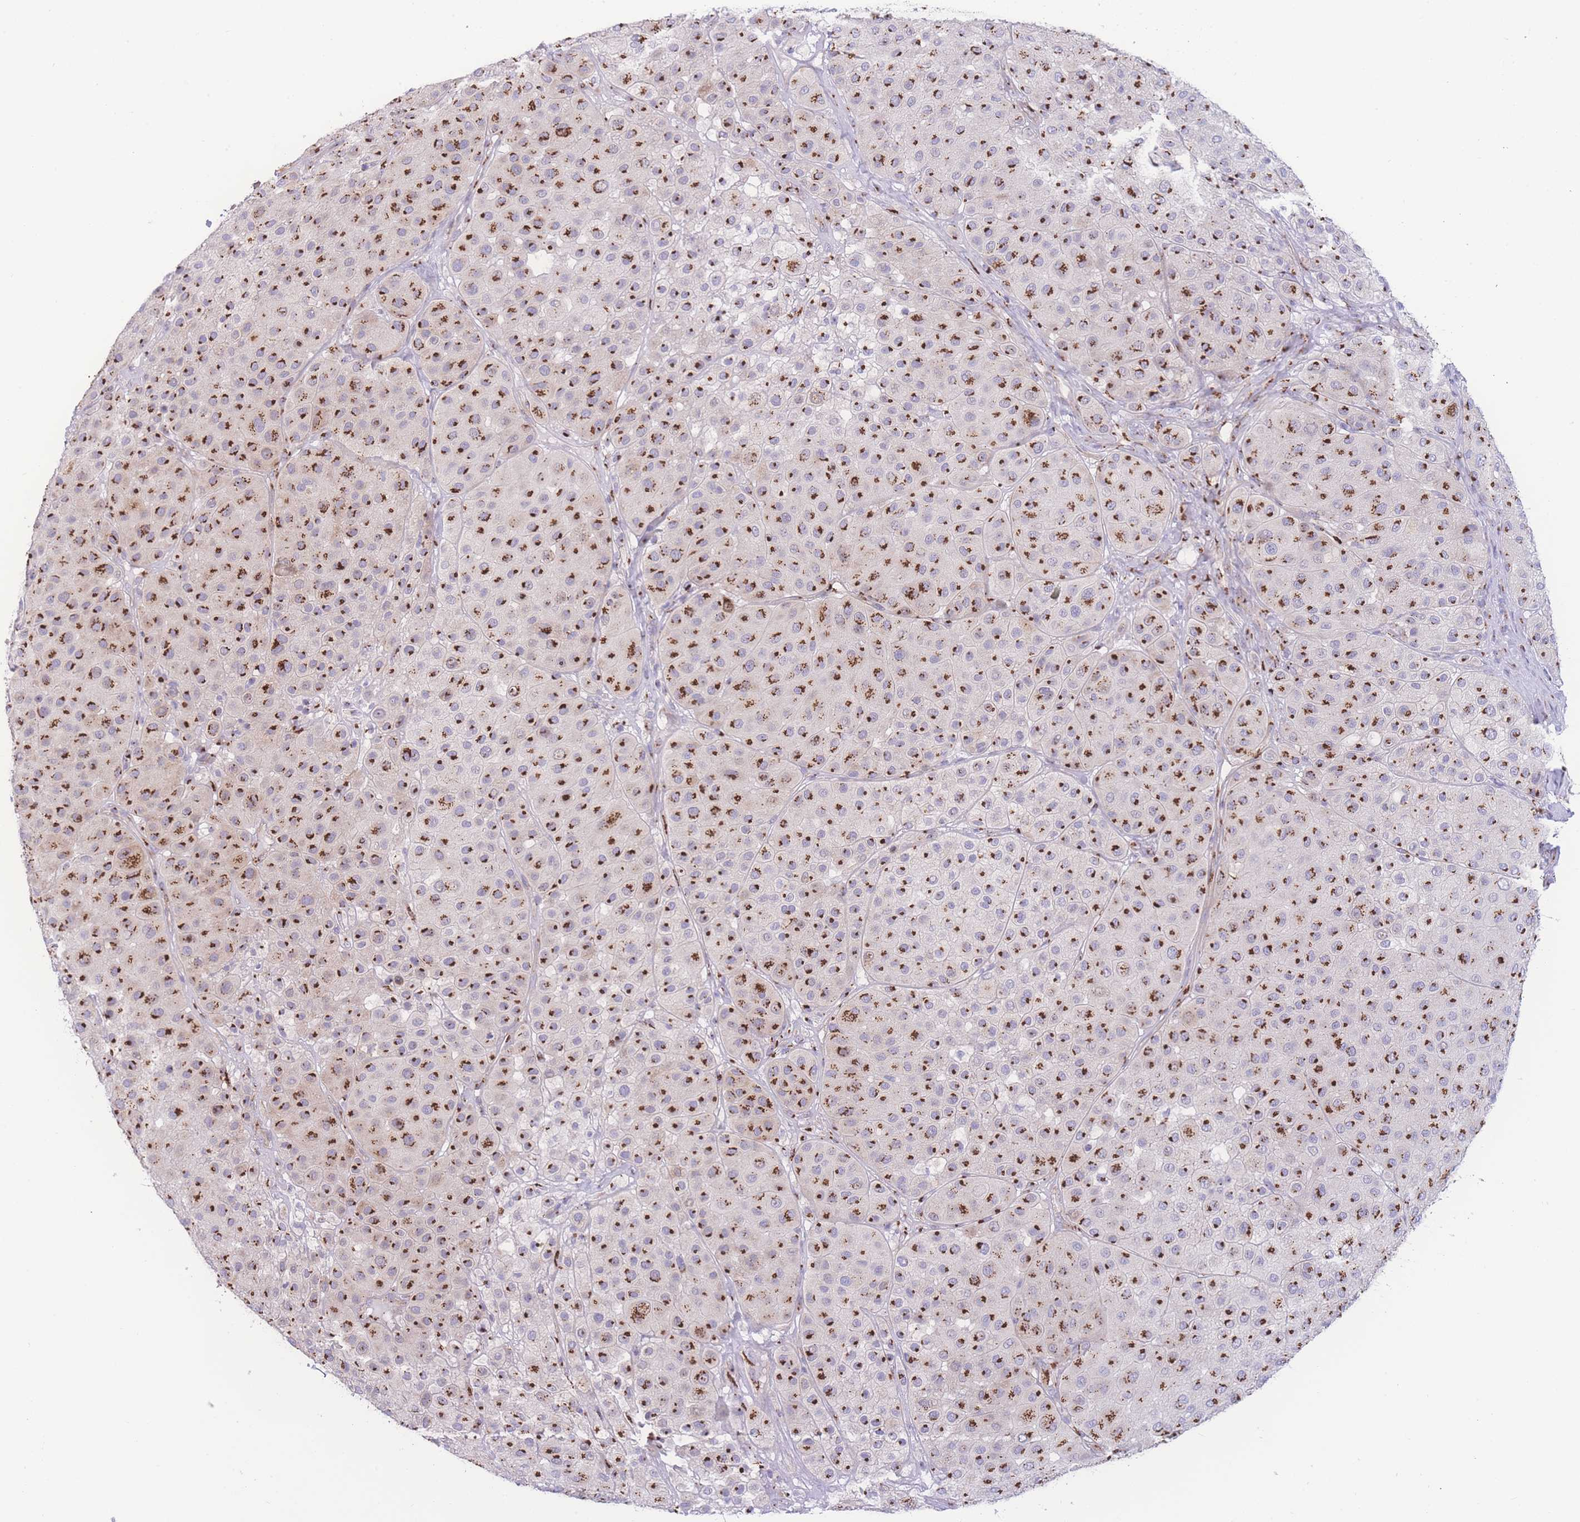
{"staining": {"intensity": "strong", "quantity": ">75%", "location": "cytoplasmic/membranous"}, "tissue": "melanoma", "cell_type": "Tumor cells", "image_type": "cancer", "snomed": [{"axis": "morphology", "description": "Malignant melanoma, Metastatic site"}, {"axis": "topography", "description": "Smooth muscle"}], "caption": "A high amount of strong cytoplasmic/membranous positivity is seen in approximately >75% of tumor cells in malignant melanoma (metastatic site) tissue. The protein of interest is shown in brown color, while the nuclei are stained blue.", "gene": "GOLM2", "patient": {"sex": "male", "age": 41}}